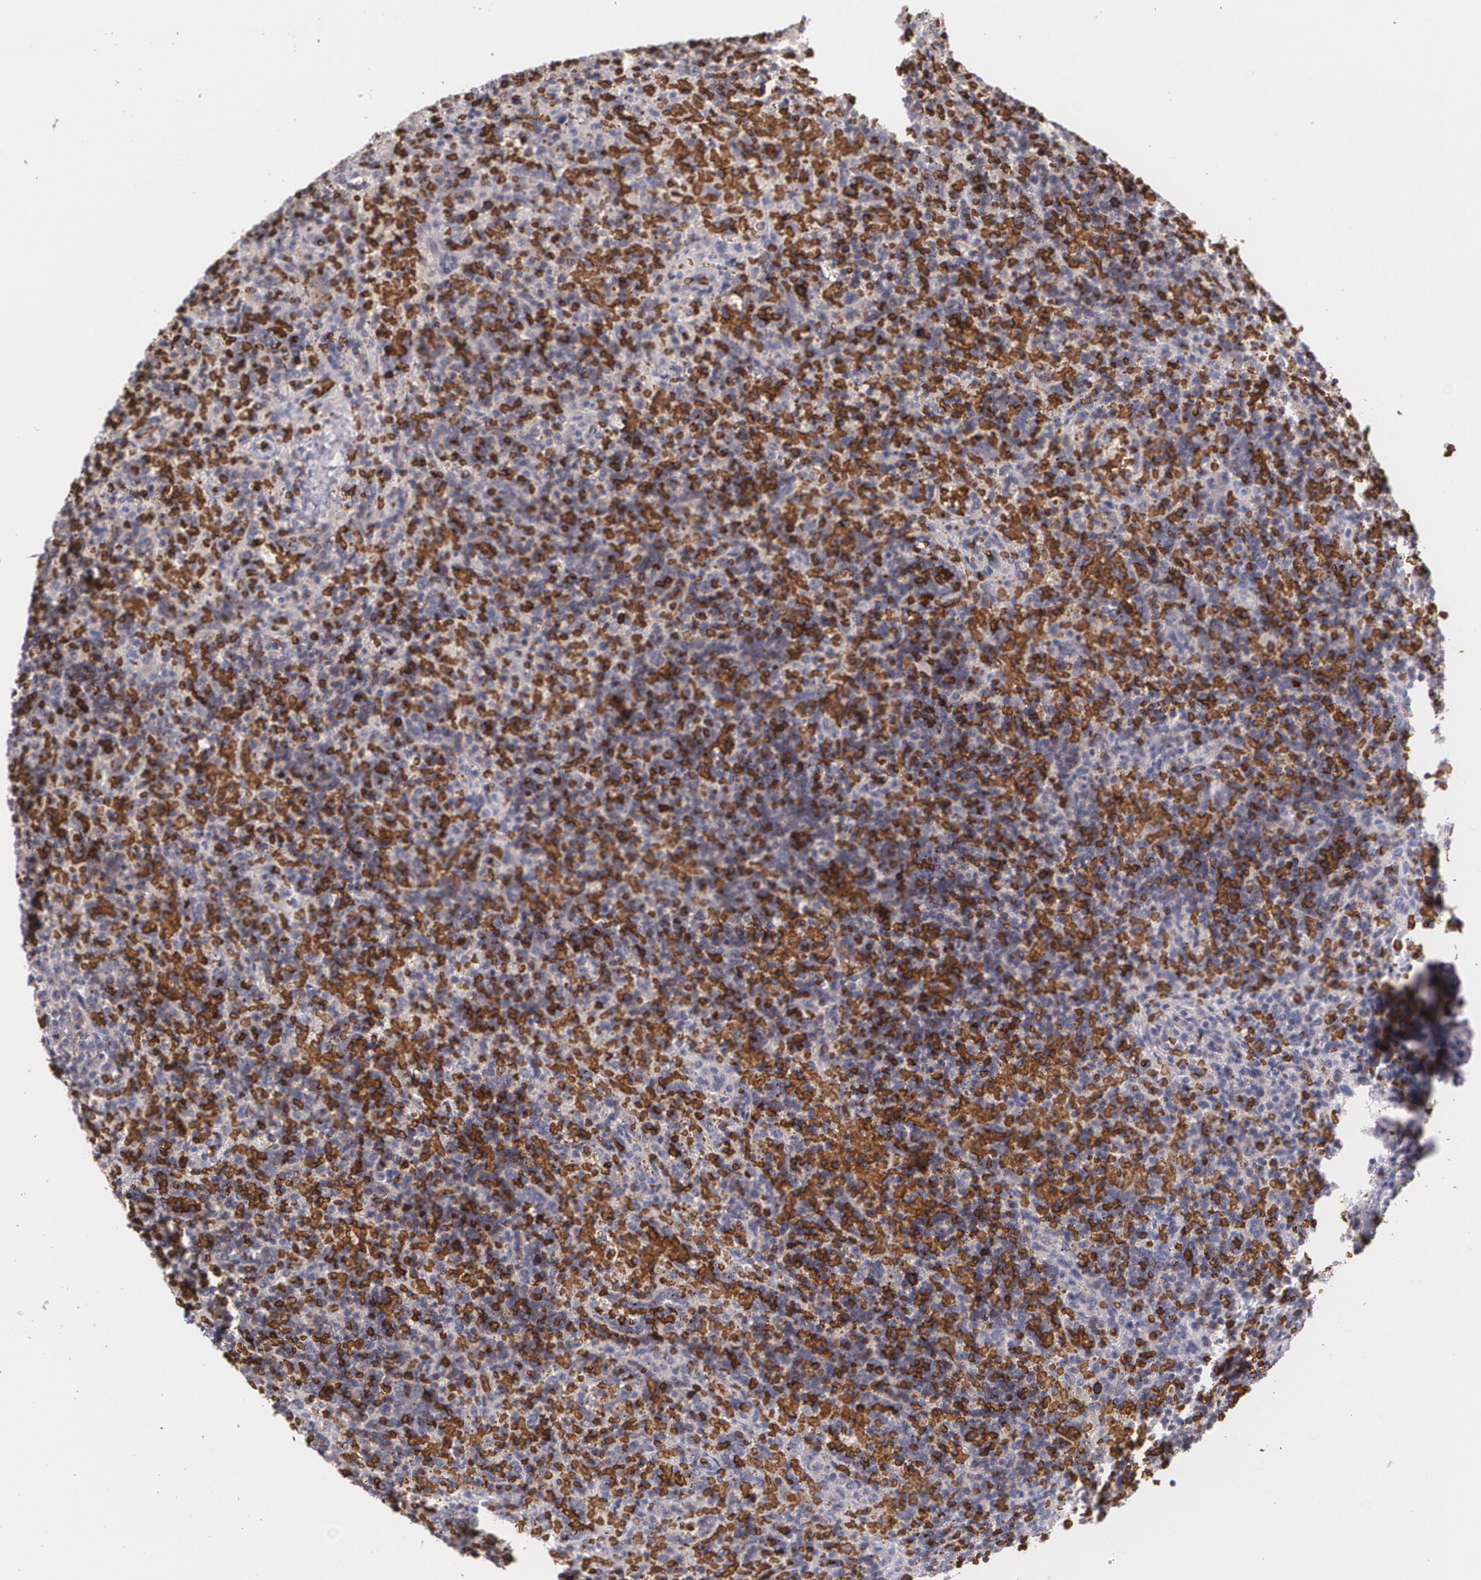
{"staining": {"intensity": "weak", "quantity": "25%-75%", "location": "cytoplasmic/membranous"}, "tissue": "lymphoma", "cell_type": "Tumor cells", "image_type": "cancer", "snomed": [{"axis": "morphology", "description": "Malignant lymphoma, non-Hodgkin's type, Low grade"}, {"axis": "topography", "description": "Spleen"}], "caption": "This image displays immunohistochemistry staining of human lymphoma, with low weak cytoplasmic/membranous staining in about 25%-75% of tumor cells.", "gene": "SLC2A1", "patient": {"sex": "male", "age": 67}}